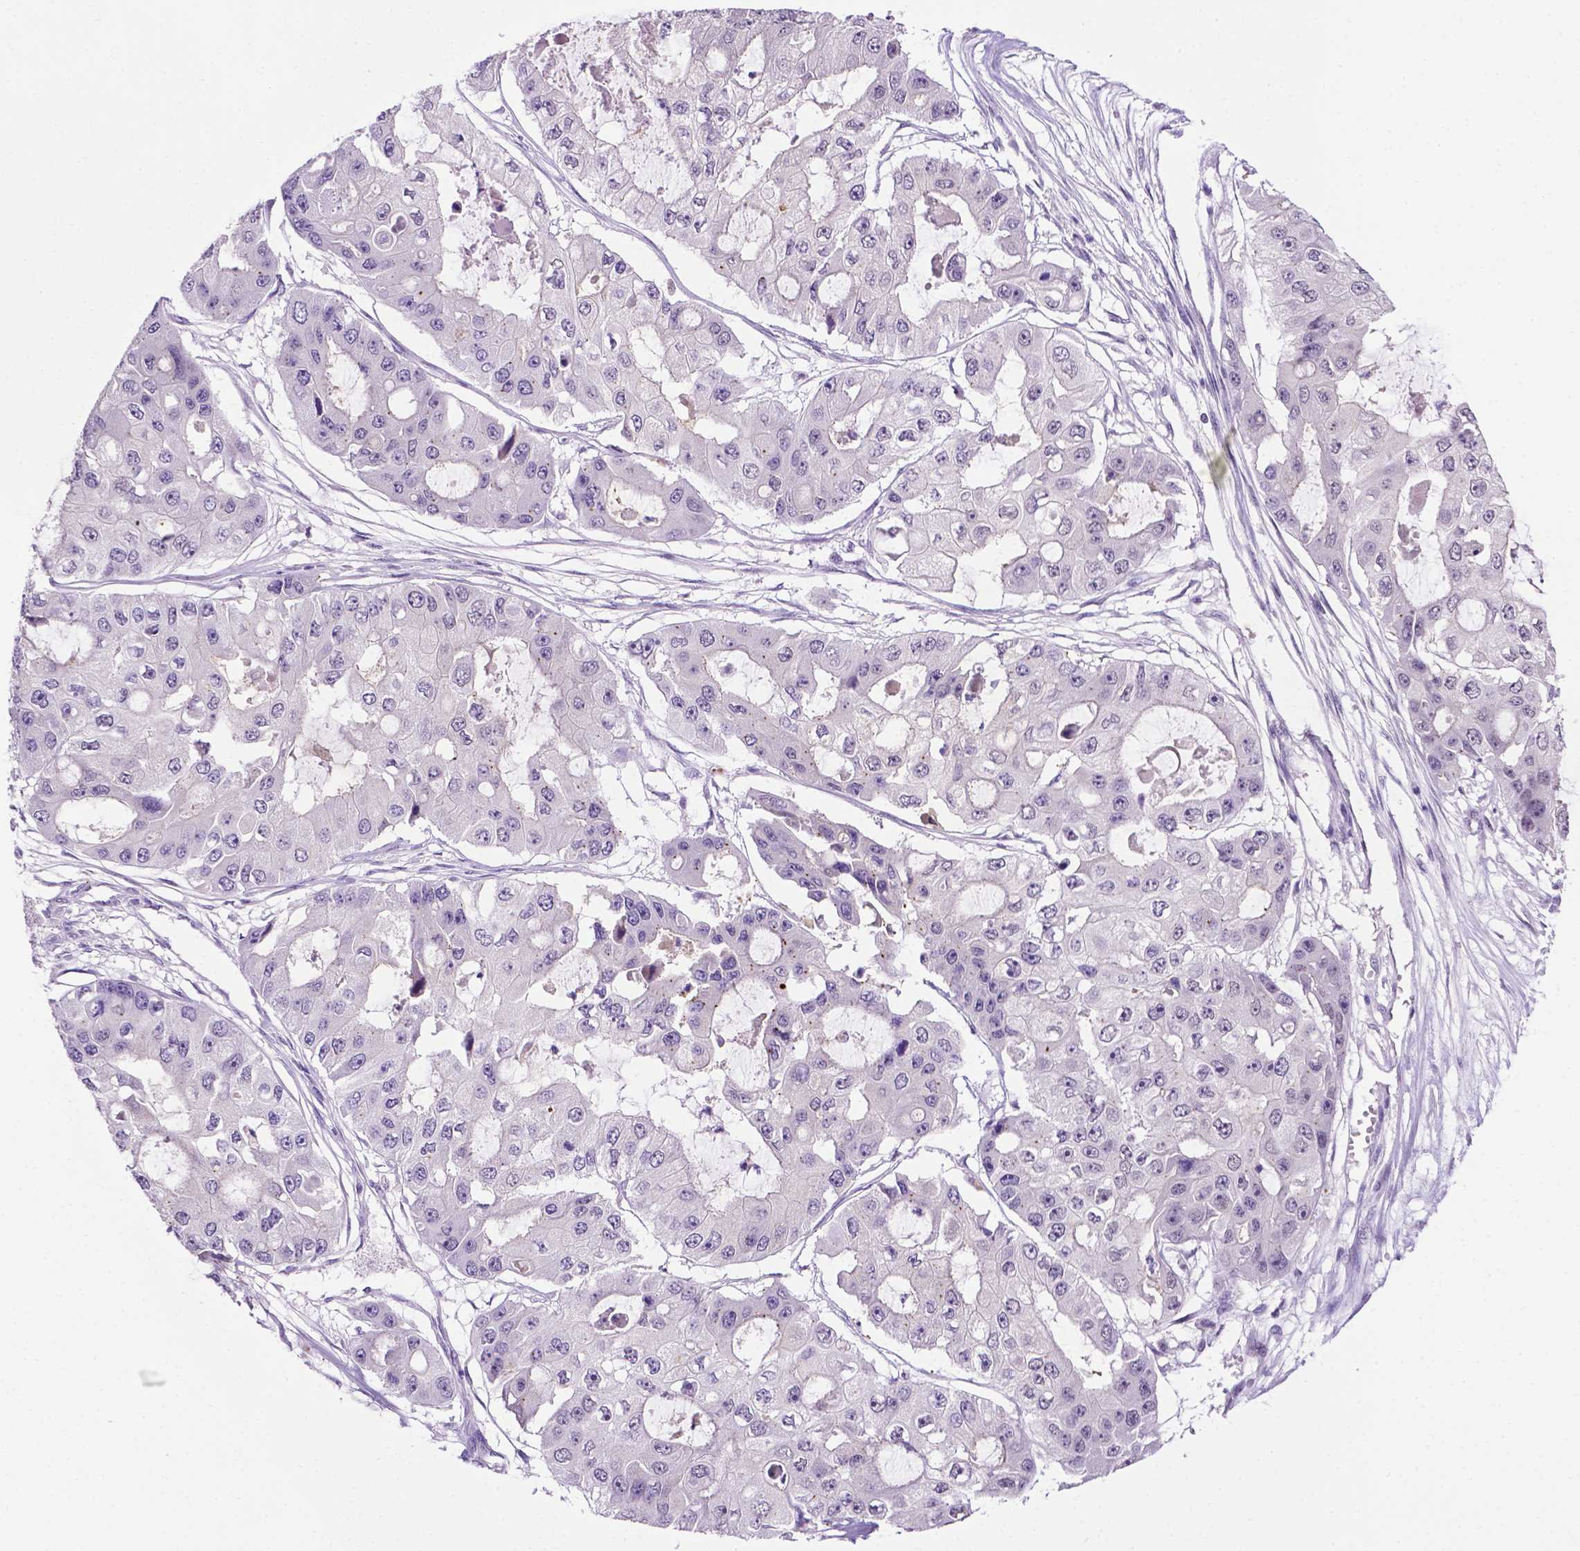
{"staining": {"intensity": "negative", "quantity": "none", "location": "none"}, "tissue": "ovarian cancer", "cell_type": "Tumor cells", "image_type": "cancer", "snomed": [{"axis": "morphology", "description": "Cystadenocarcinoma, serous, NOS"}, {"axis": "topography", "description": "Ovary"}], "caption": "This is an immunohistochemistry histopathology image of human ovarian cancer (serous cystadenocarcinoma). There is no staining in tumor cells.", "gene": "MMP27", "patient": {"sex": "female", "age": 56}}